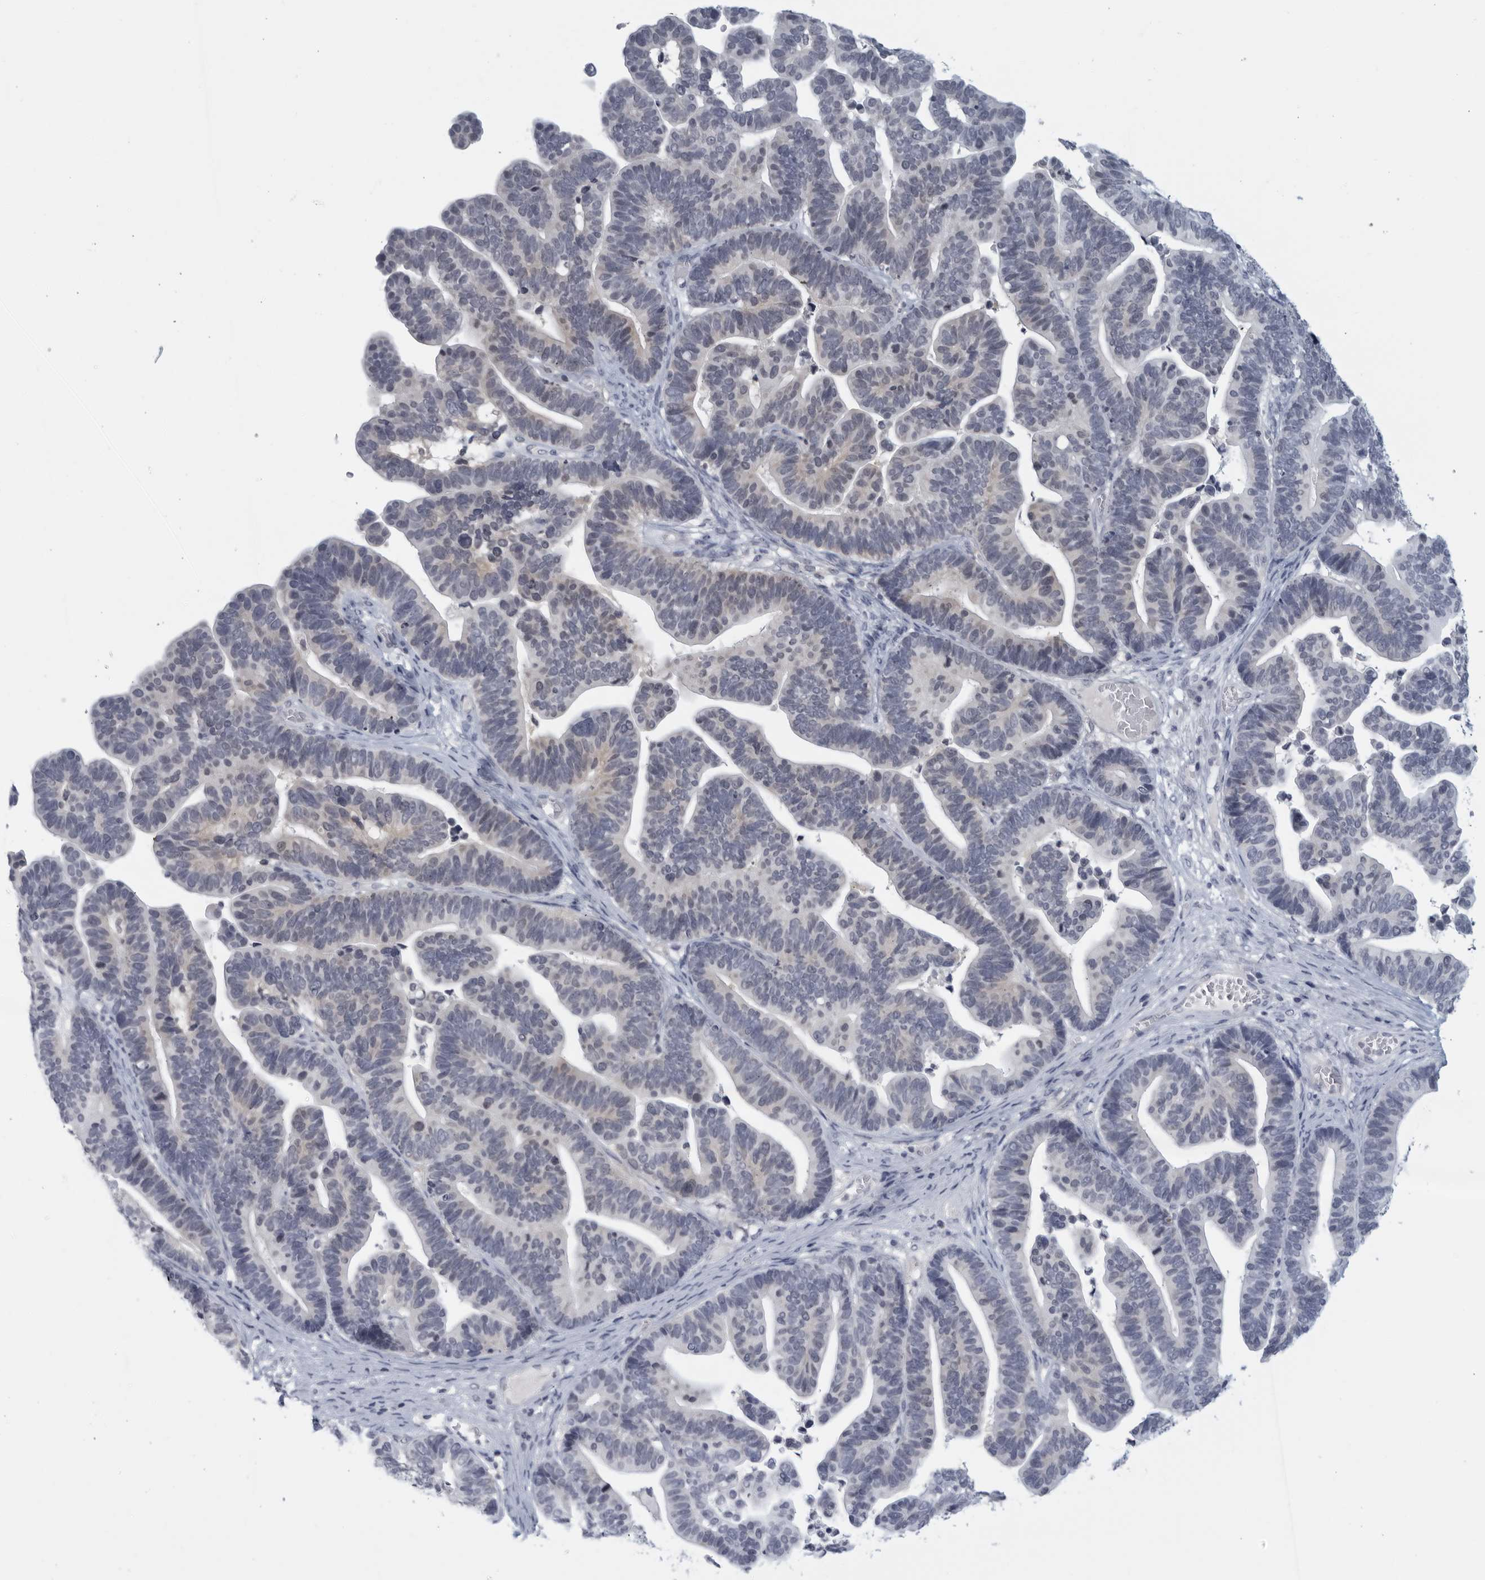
{"staining": {"intensity": "negative", "quantity": "none", "location": "none"}, "tissue": "ovarian cancer", "cell_type": "Tumor cells", "image_type": "cancer", "snomed": [{"axis": "morphology", "description": "Cystadenocarcinoma, serous, NOS"}, {"axis": "topography", "description": "Ovary"}], "caption": "High power microscopy photomicrograph of an immunohistochemistry (IHC) micrograph of serous cystadenocarcinoma (ovarian), revealing no significant expression in tumor cells. Nuclei are stained in blue.", "gene": "MATN1", "patient": {"sex": "female", "age": 56}}